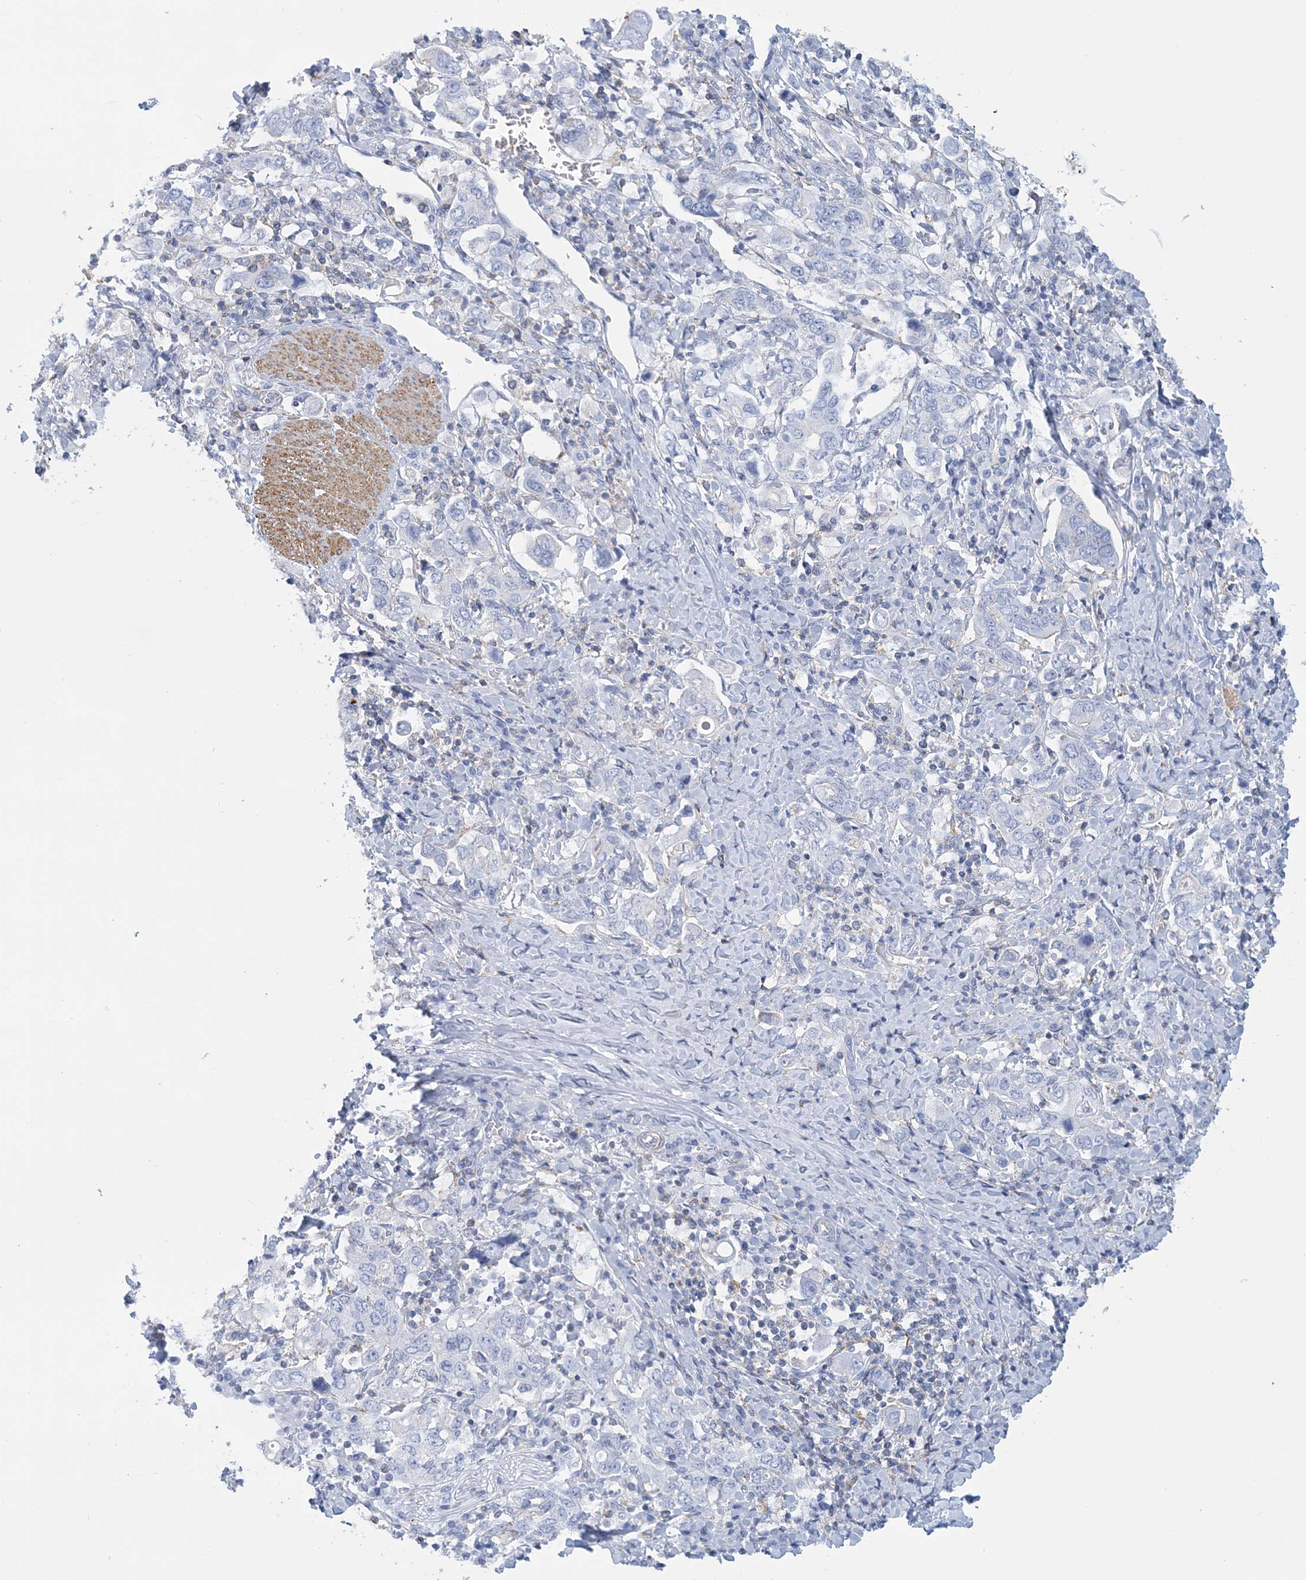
{"staining": {"intensity": "negative", "quantity": "none", "location": "none"}, "tissue": "stomach cancer", "cell_type": "Tumor cells", "image_type": "cancer", "snomed": [{"axis": "morphology", "description": "Adenocarcinoma, NOS"}, {"axis": "topography", "description": "Stomach, upper"}], "caption": "DAB (3,3'-diaminobenzidine) immunohistochemical staining of stomach cancer (adenocarcinoma) shows no significant positivity in tumor cells.", "gene": "C11orf21", "patient": {"sex": "male", "age": 62}}